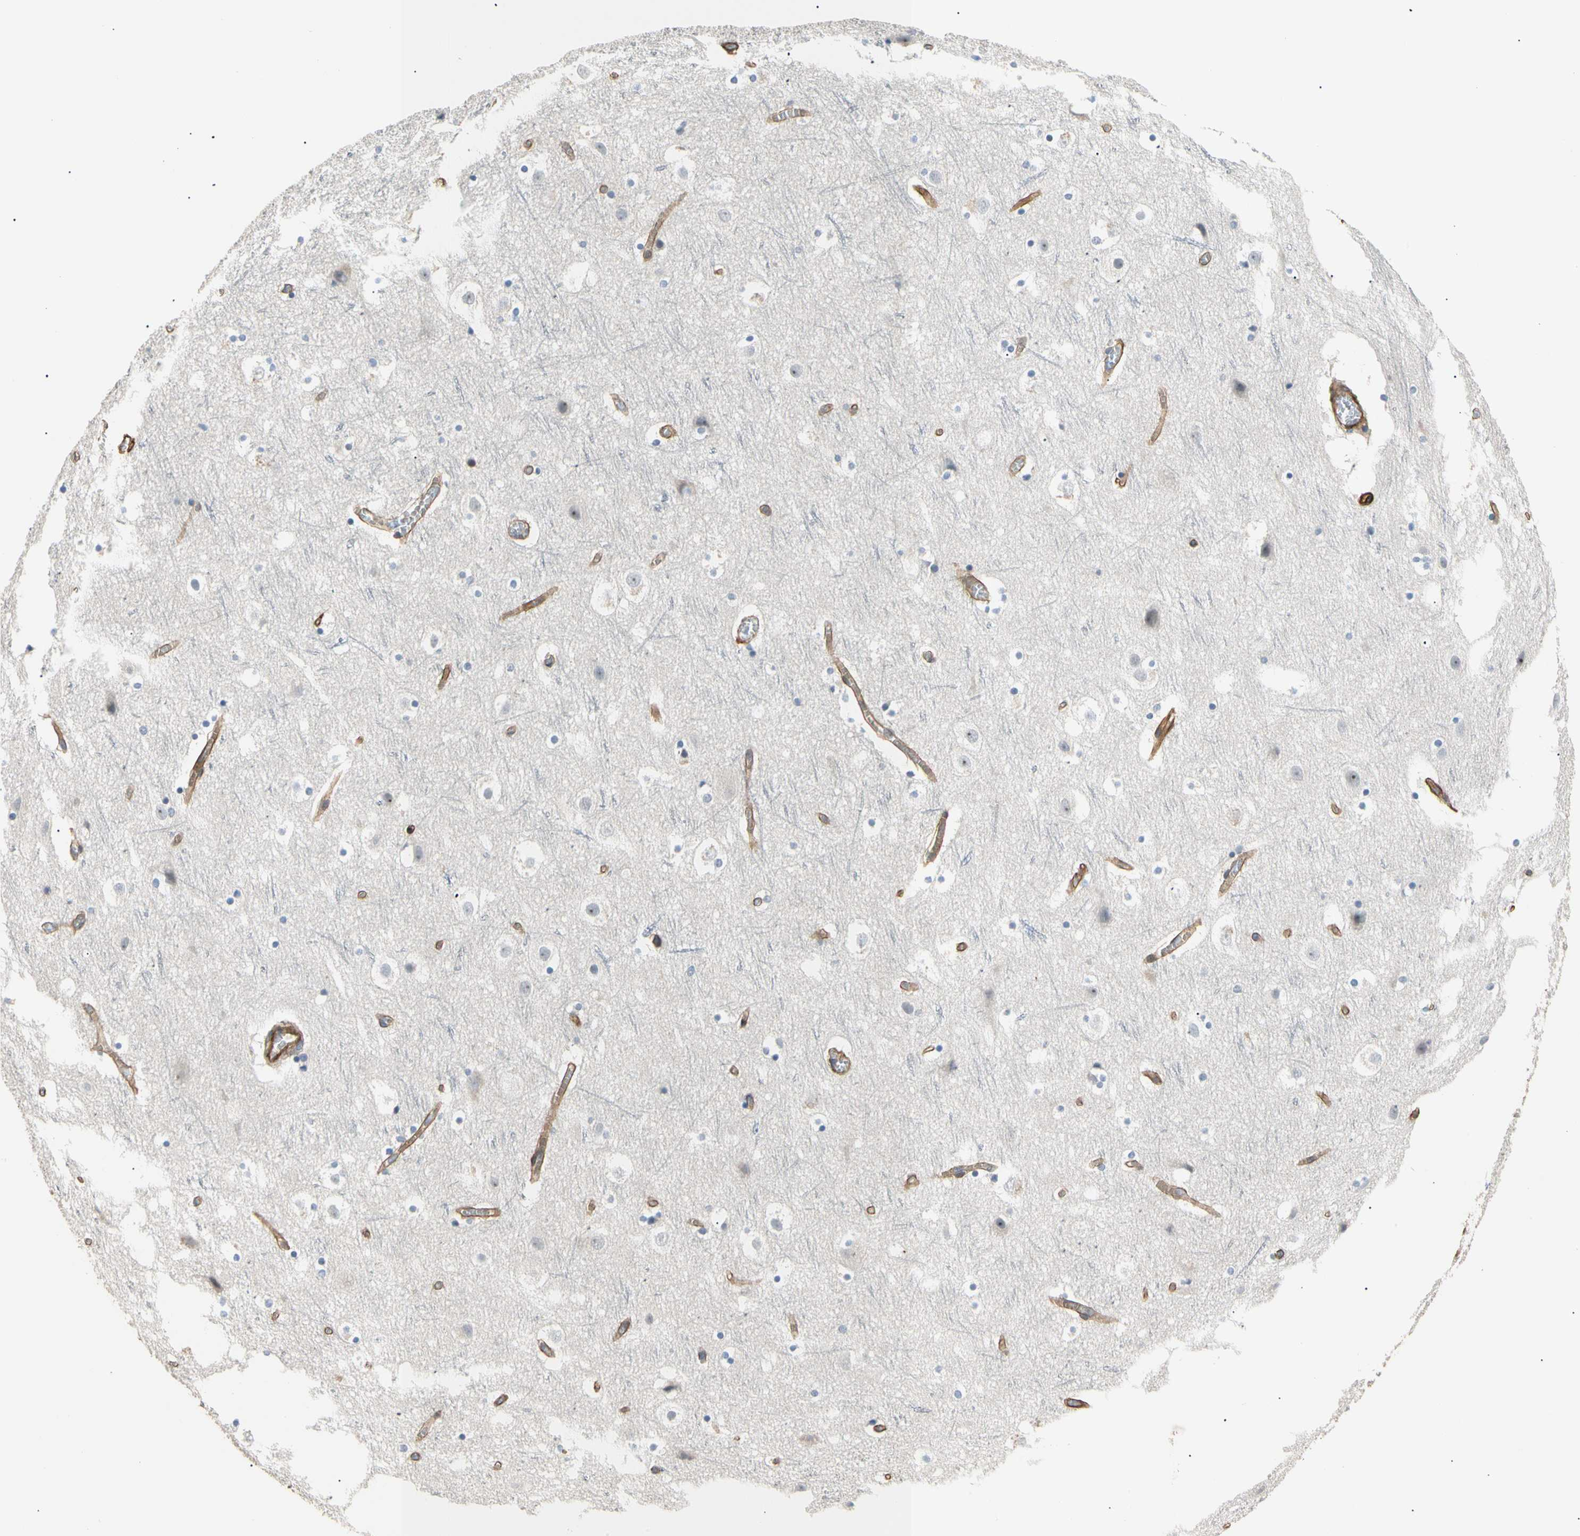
{"staining": {"intensity": "moderate", "quantity": ">75%", "location": "cytoplasmic/membranous"}, "tissue": "cerebral cortex", "cell_type": "Endothelial cells", "image_type": "normal", "snomed": [{"axis": "morphology", "description": "Normal tissue, NOS"}, {"axis": "topography", "description": "Cerebral cortex"}], "caption": "This micrograph shows benign cerebral cortex stained with immunohistochemistry (IHC) to label a protein in brown. The cytoplasmic/membranous of endothelial cells show moderate positivity for the protein. Nuclei are counter-stained blue.", "gene": "TNFRSF18", "patient": {"sex": "male", "age": 45}}